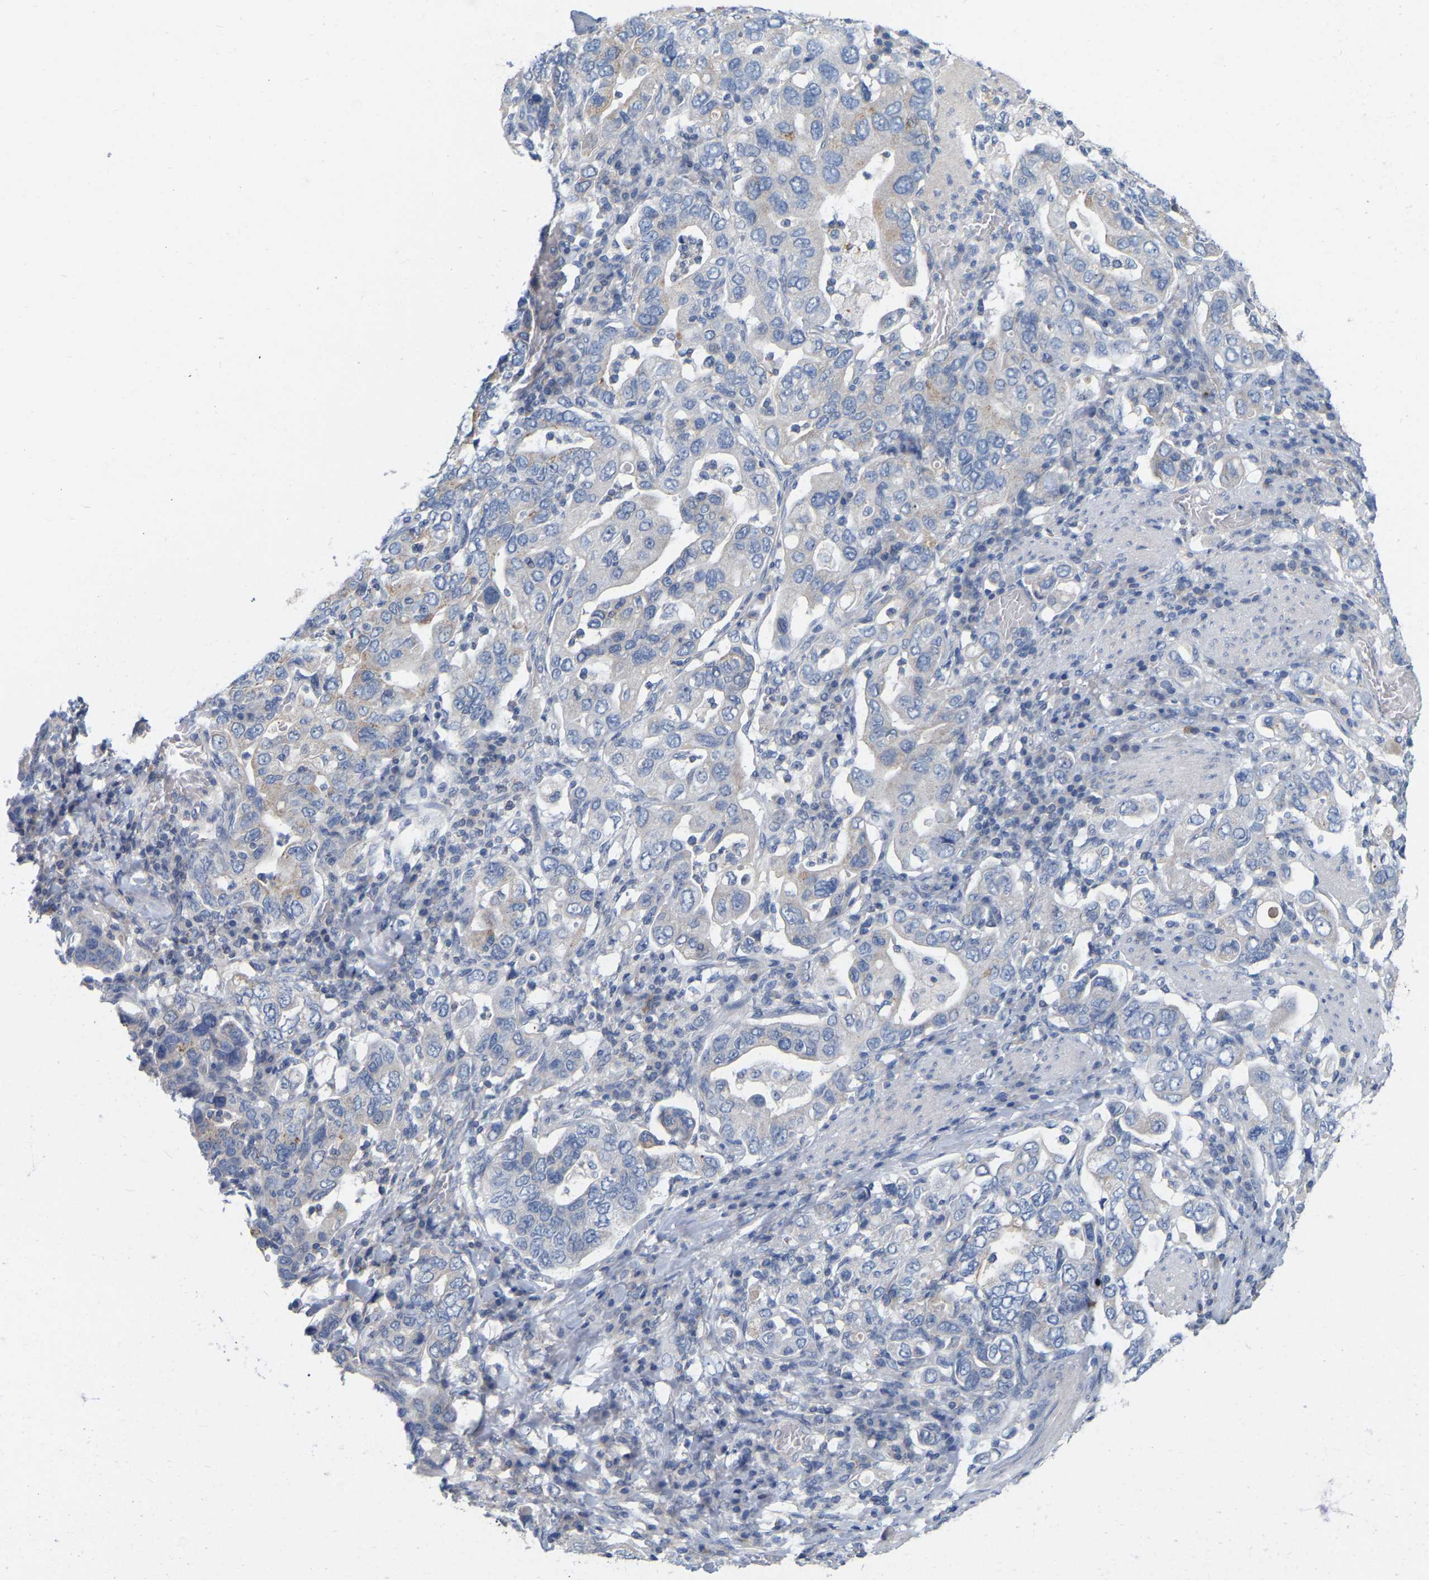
{"staining": {"intensity": "negative", "quantity": "none", "location": "none"}, "tissue": "stomach cancer", "cell_type": "Tumor cells", "image_type": "cancer", "snomed": [{"axis": "morphology", "description": "Adenocarcinoma, NOS"}, {"axis": "topography", "description": "Stomach, upper"}], "caption": "This is a photomicrograph of IHC staining of stomach cancer, which shows no positivity in tumor cells.", "gene": "WIPI2", "patient": {"sex": "male", "age": 62}}